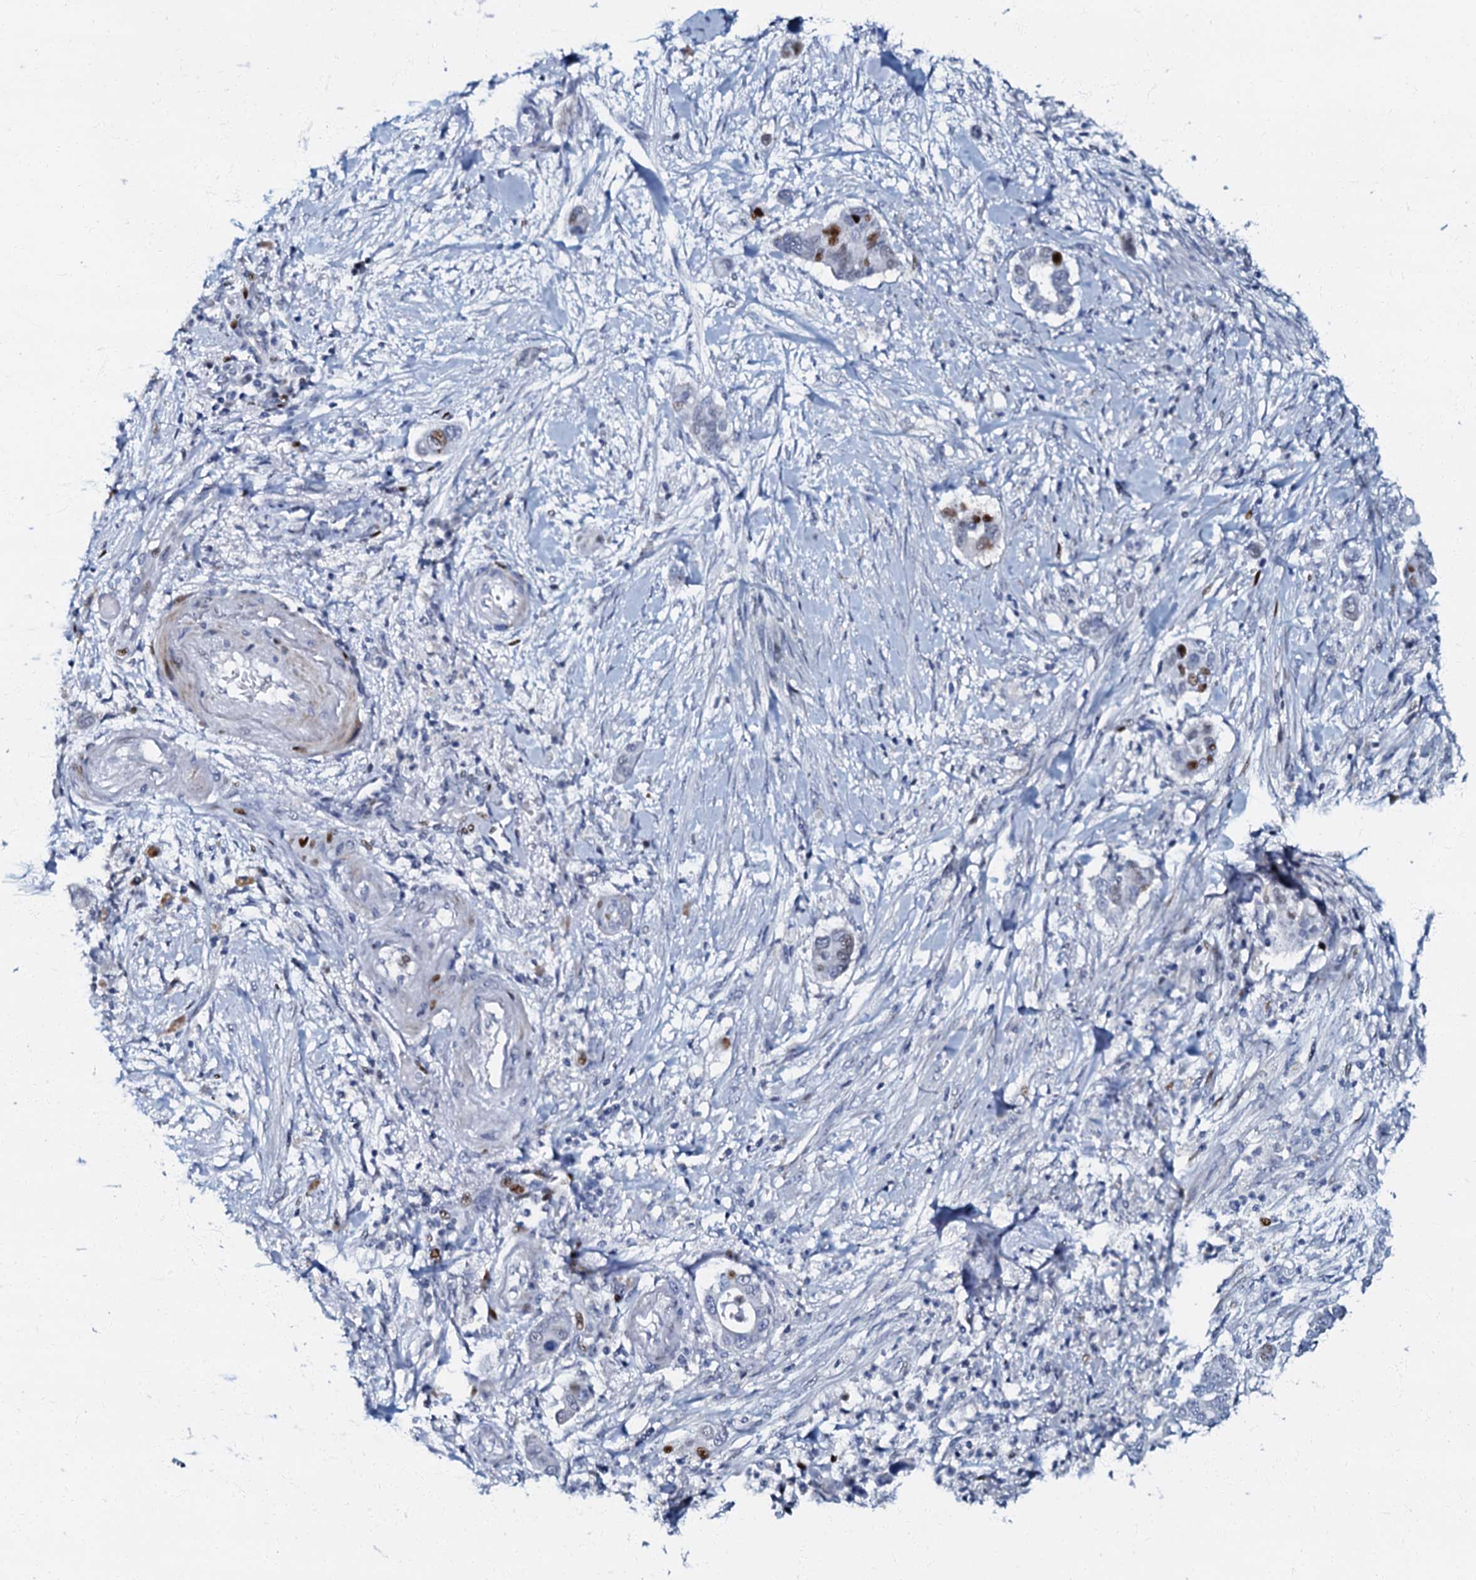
{"staining": {"intensity": "negative", "quantity": "none", "location": "none"}, "tissue": "pancreatic cancer", "cell_type": "Tumor cells", "image_type": "cancer", "snomed": [{"axis": "morphology", "description": "Adenocarcinoma, NOS"}, {"axis": "topography", "description": "Pancreas"}], "caption": "DAB immunohistochemical staining of pancreatic cancer exhibits no significant staining in tumor cells. (DAB (3,3'-diaminobenzidine) IHC, high magnification).", "gene": "MFSD5", "patient": {"sex": "male", "age": 68}}